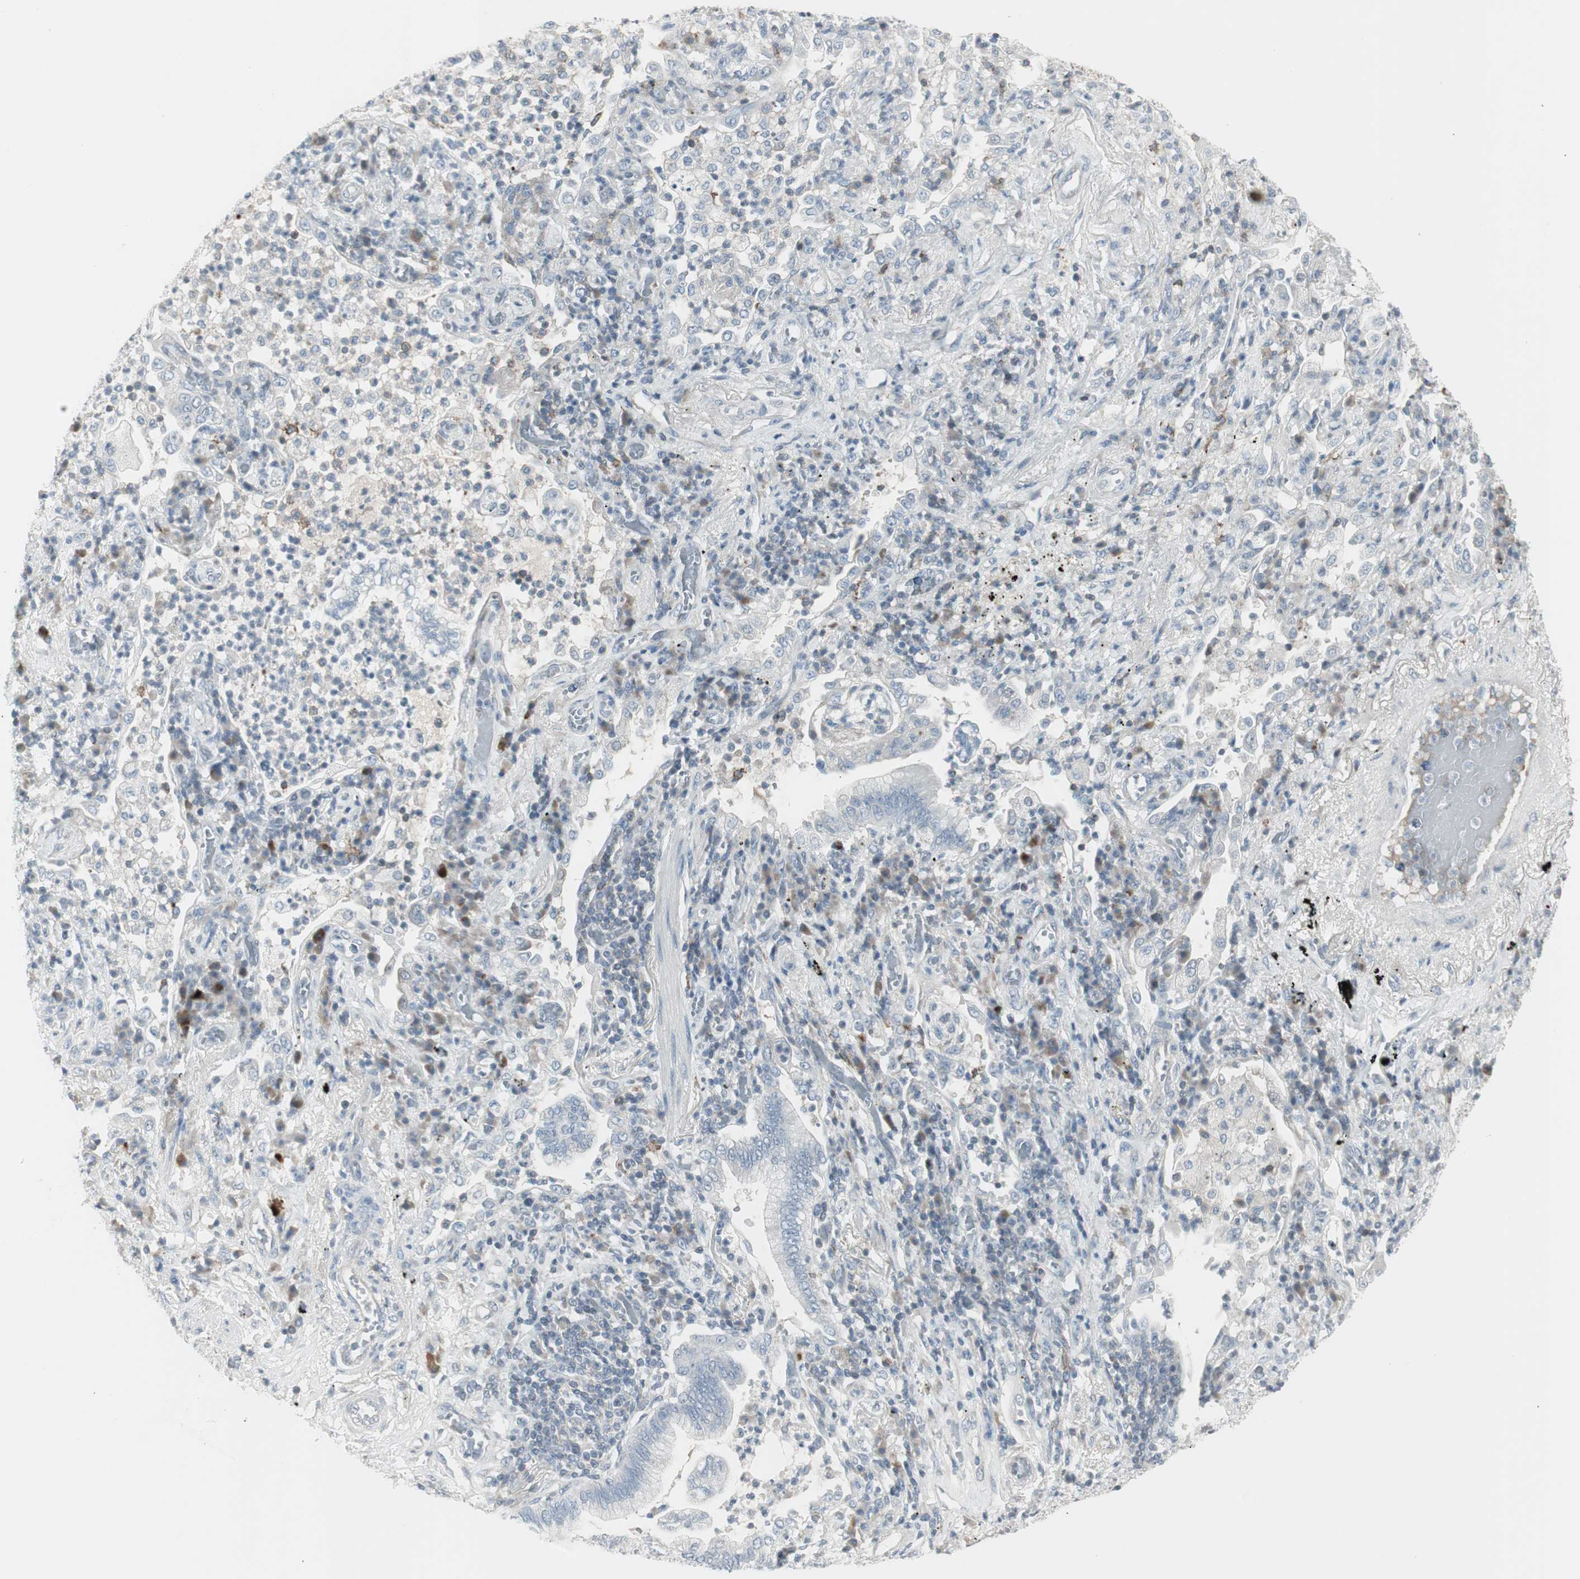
{"staining": {"intensity": "negative", "quantity": "none", "location": "none"}, "tissue": "lung cancer", "cell_type": "Tumor cells", "image_type": "cancer", "snomed": [{"axis": "morphology", "description": "Normal tissue, NOS"}, {"axis": "morphology", "description": "Adenocarcinoma, NOS"}, {"axis": "topography", "description": "Bronchus"}, {"axis": "topography", "description": "Lung"}], "caption": "Immunohistochemistry (IHC) image of human lung cancer (adenocarcinoma) stained for a protein (brown), which exhibits no positivity in tumor cells.", "gene": "MAP4K4", "patient": {"sex": "female", "age": 70}}